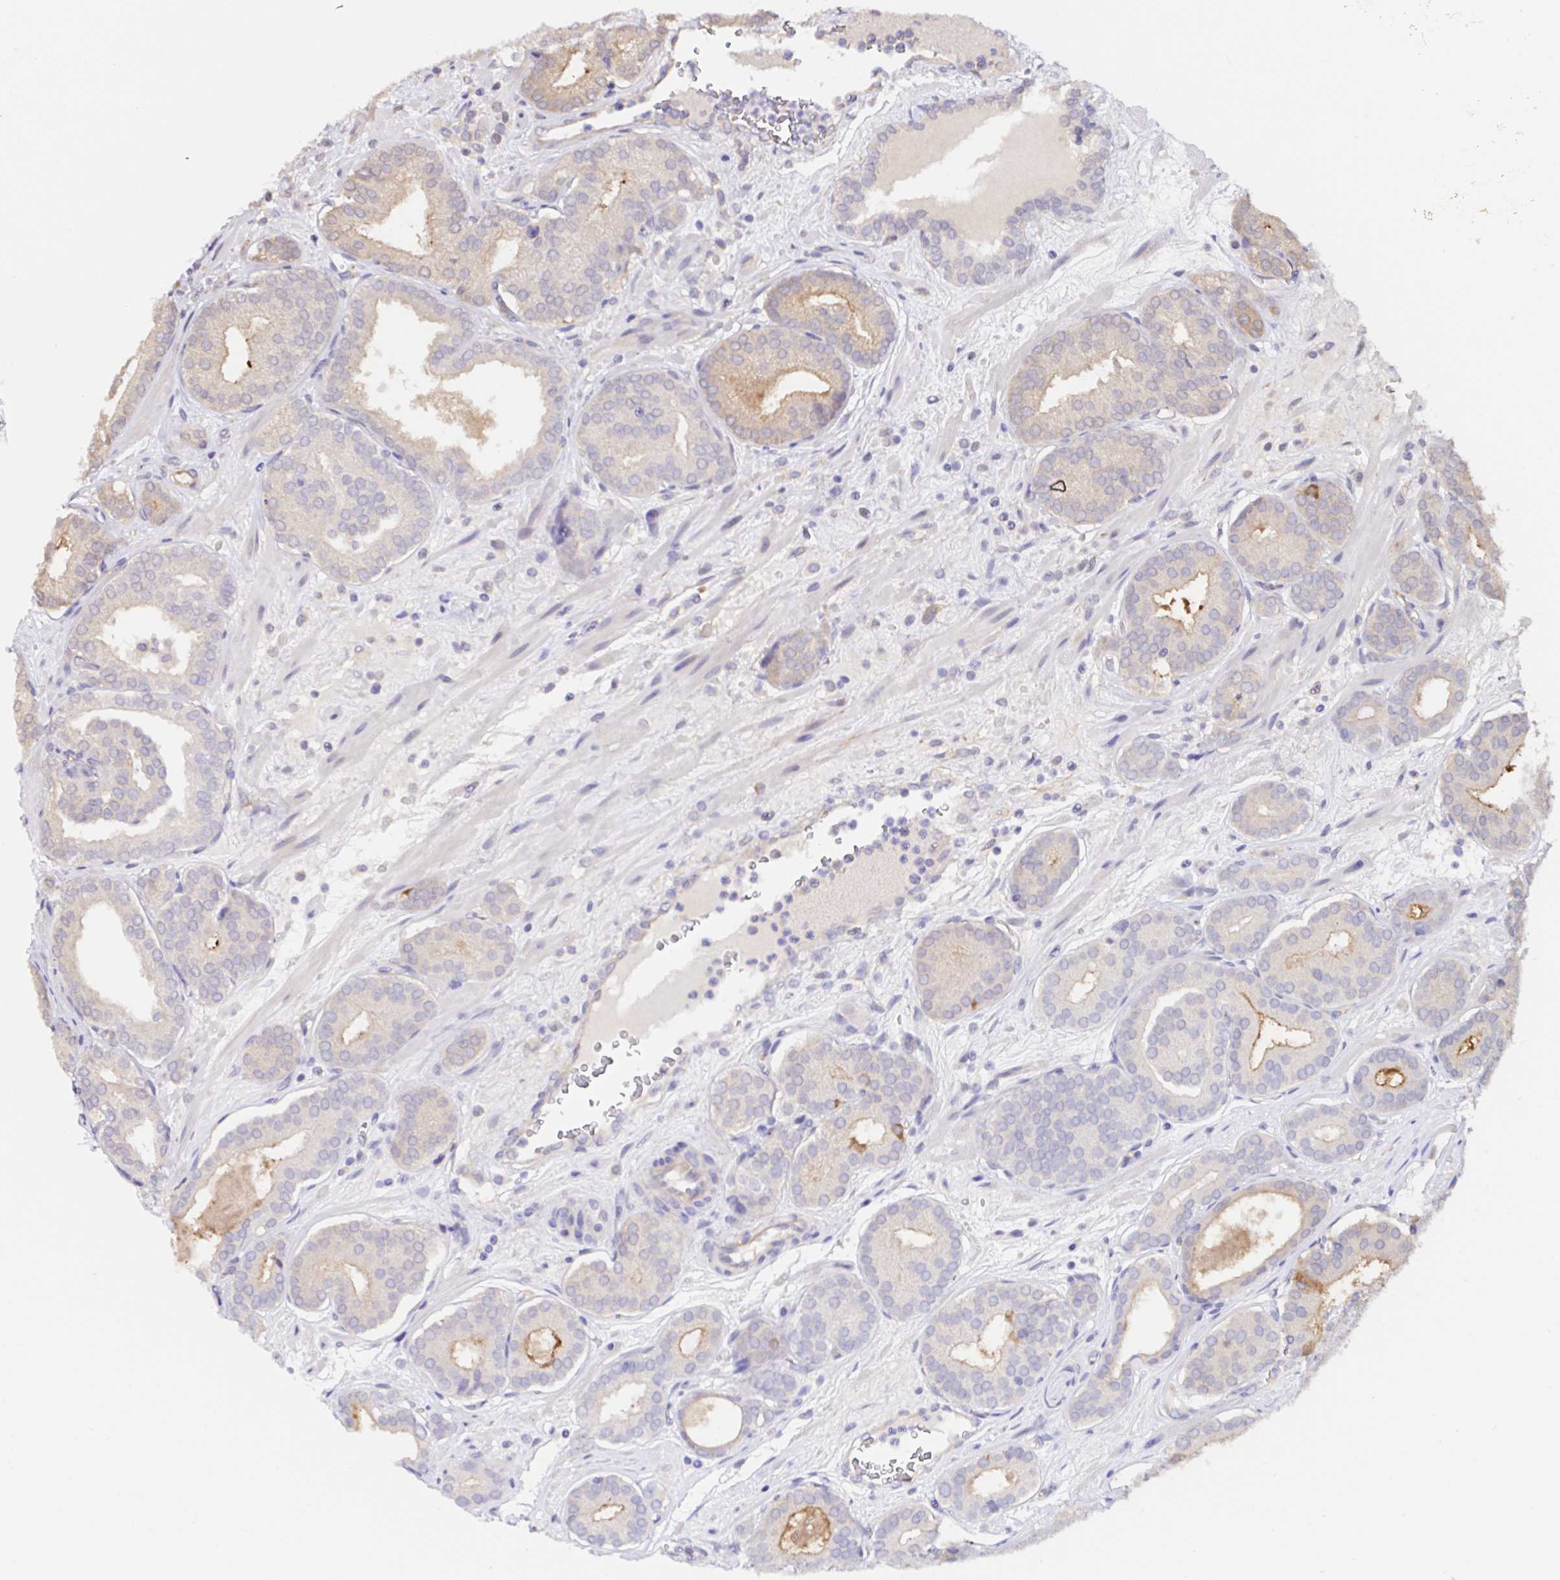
{"staining": {"intensity": "moderate", "quantity": "<25%", "location": "cytoplasmic/membranous"}, "tissue": "prostate cancer", "cell_type": "Tumor cells", "image_type": "cancer", "snomed": [{"axis": "morphology", "description": "Adenocarcinoma, High grade"}, {"axis": "topography", "description": "Prostate"}], "caption": "Human adenocarcinoma (high-grade) (prostate) stained with a brown dye displays moderate cytoplasmic/membranous positive staining in about <25% of tumor cells.", "gene": "RSRP1", "patient": {"sex": "male", "age": 66}}